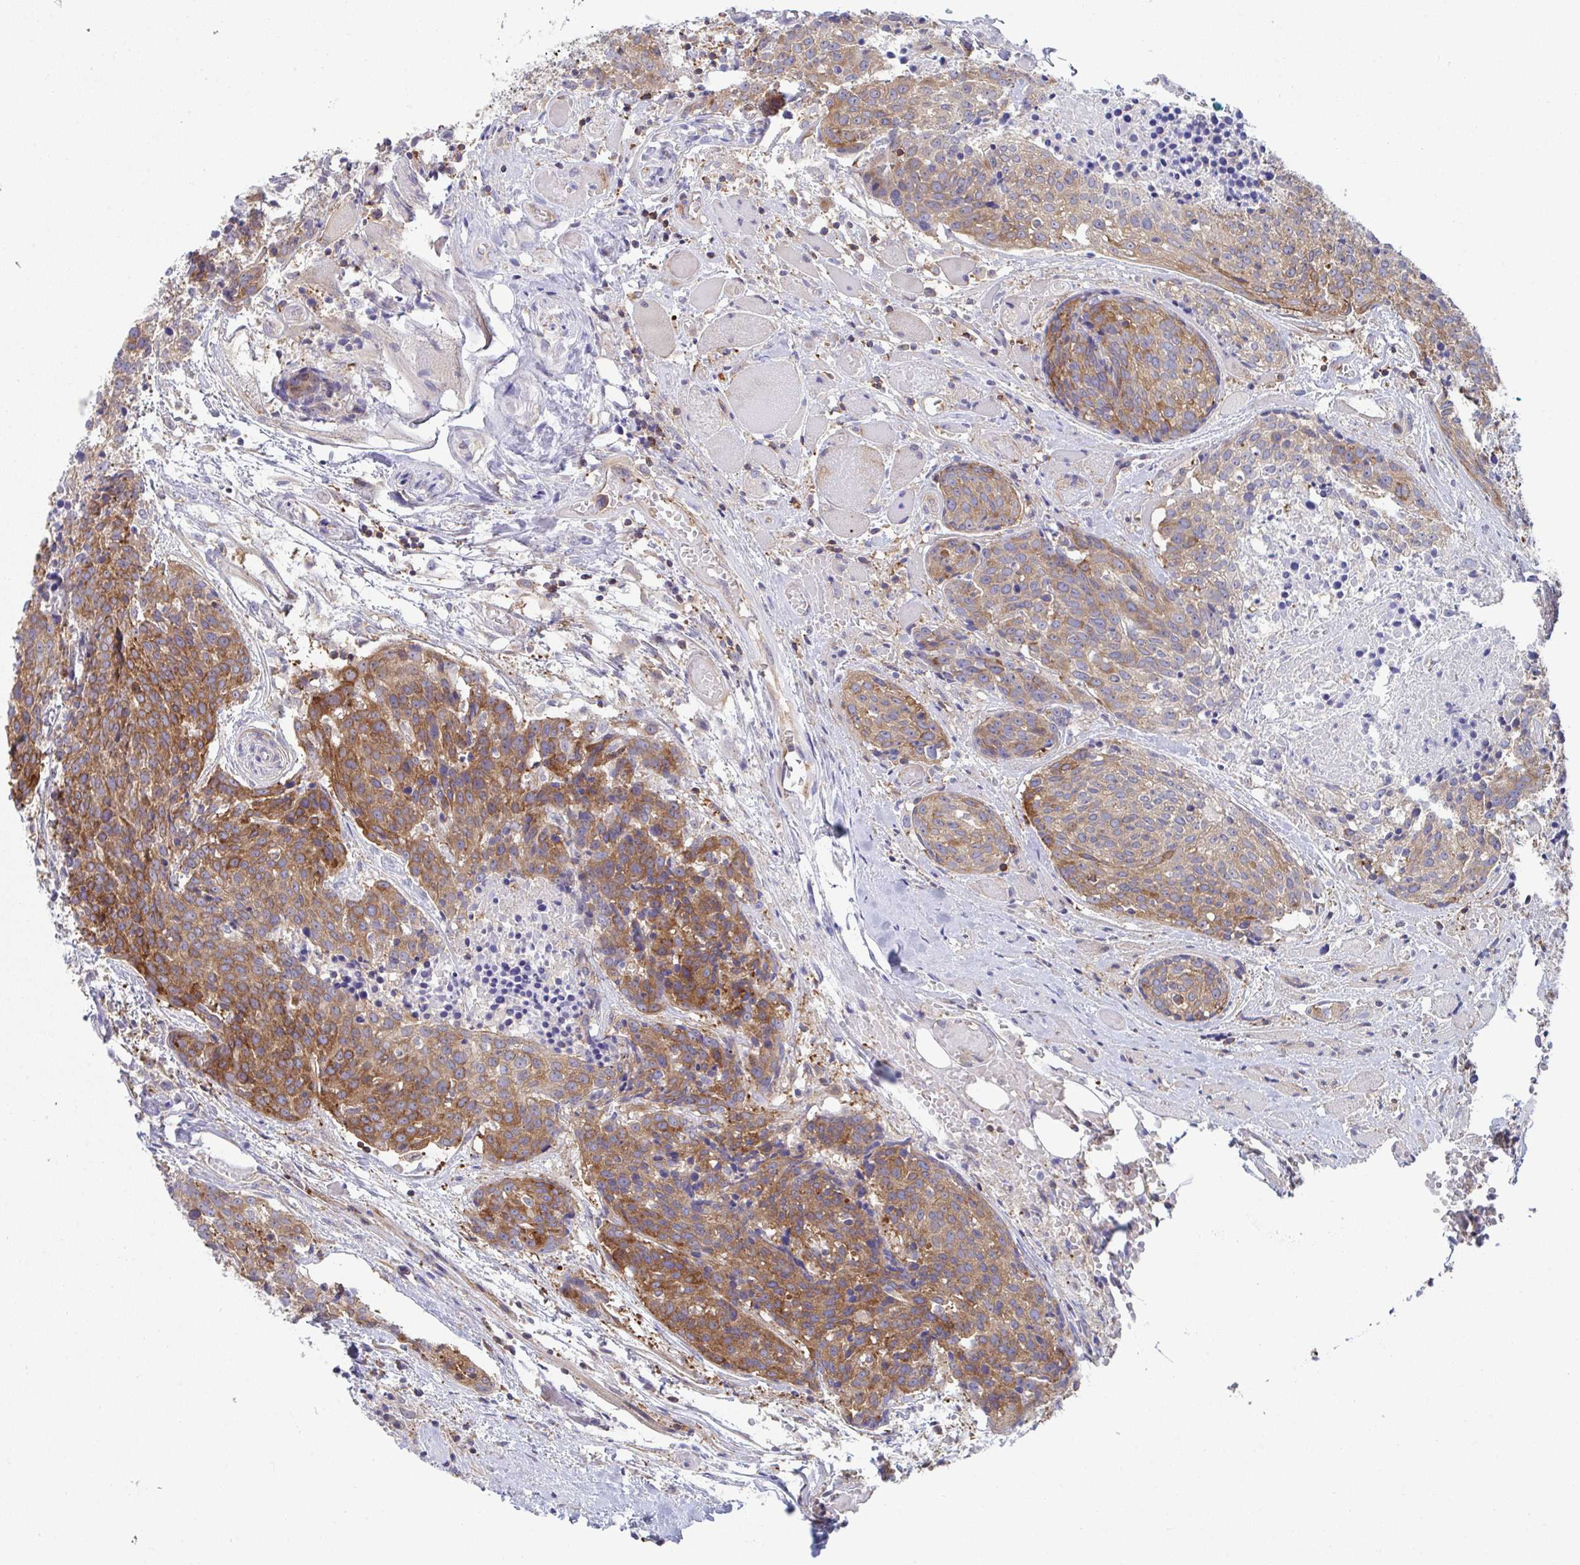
{"staining": {"intensity": "moderate", "quantity": ">75%", "location": "cytoplasmic/membranous"}, "tissue": "head and neck cancer", "cell_type": "Tumor cells", "image_type": "cancer", "snomed": [{"axis": "morphology", "description": "Squamous cell carcinoma, NOS"}, {"axis": "topography", "description": "Oral tissue"}, {"axis": "topography", "description": "Head-Neck"}], "caption": "There is medium levels of moderate cytoplasmic/membranous staining in tumor cells of head and neck cancer (squamous cell carcinoma), as demonstrated by immunohistochemical staining (brown color).", "gene": "WNK1", "patient": {"sex": "male", "age": 64}}